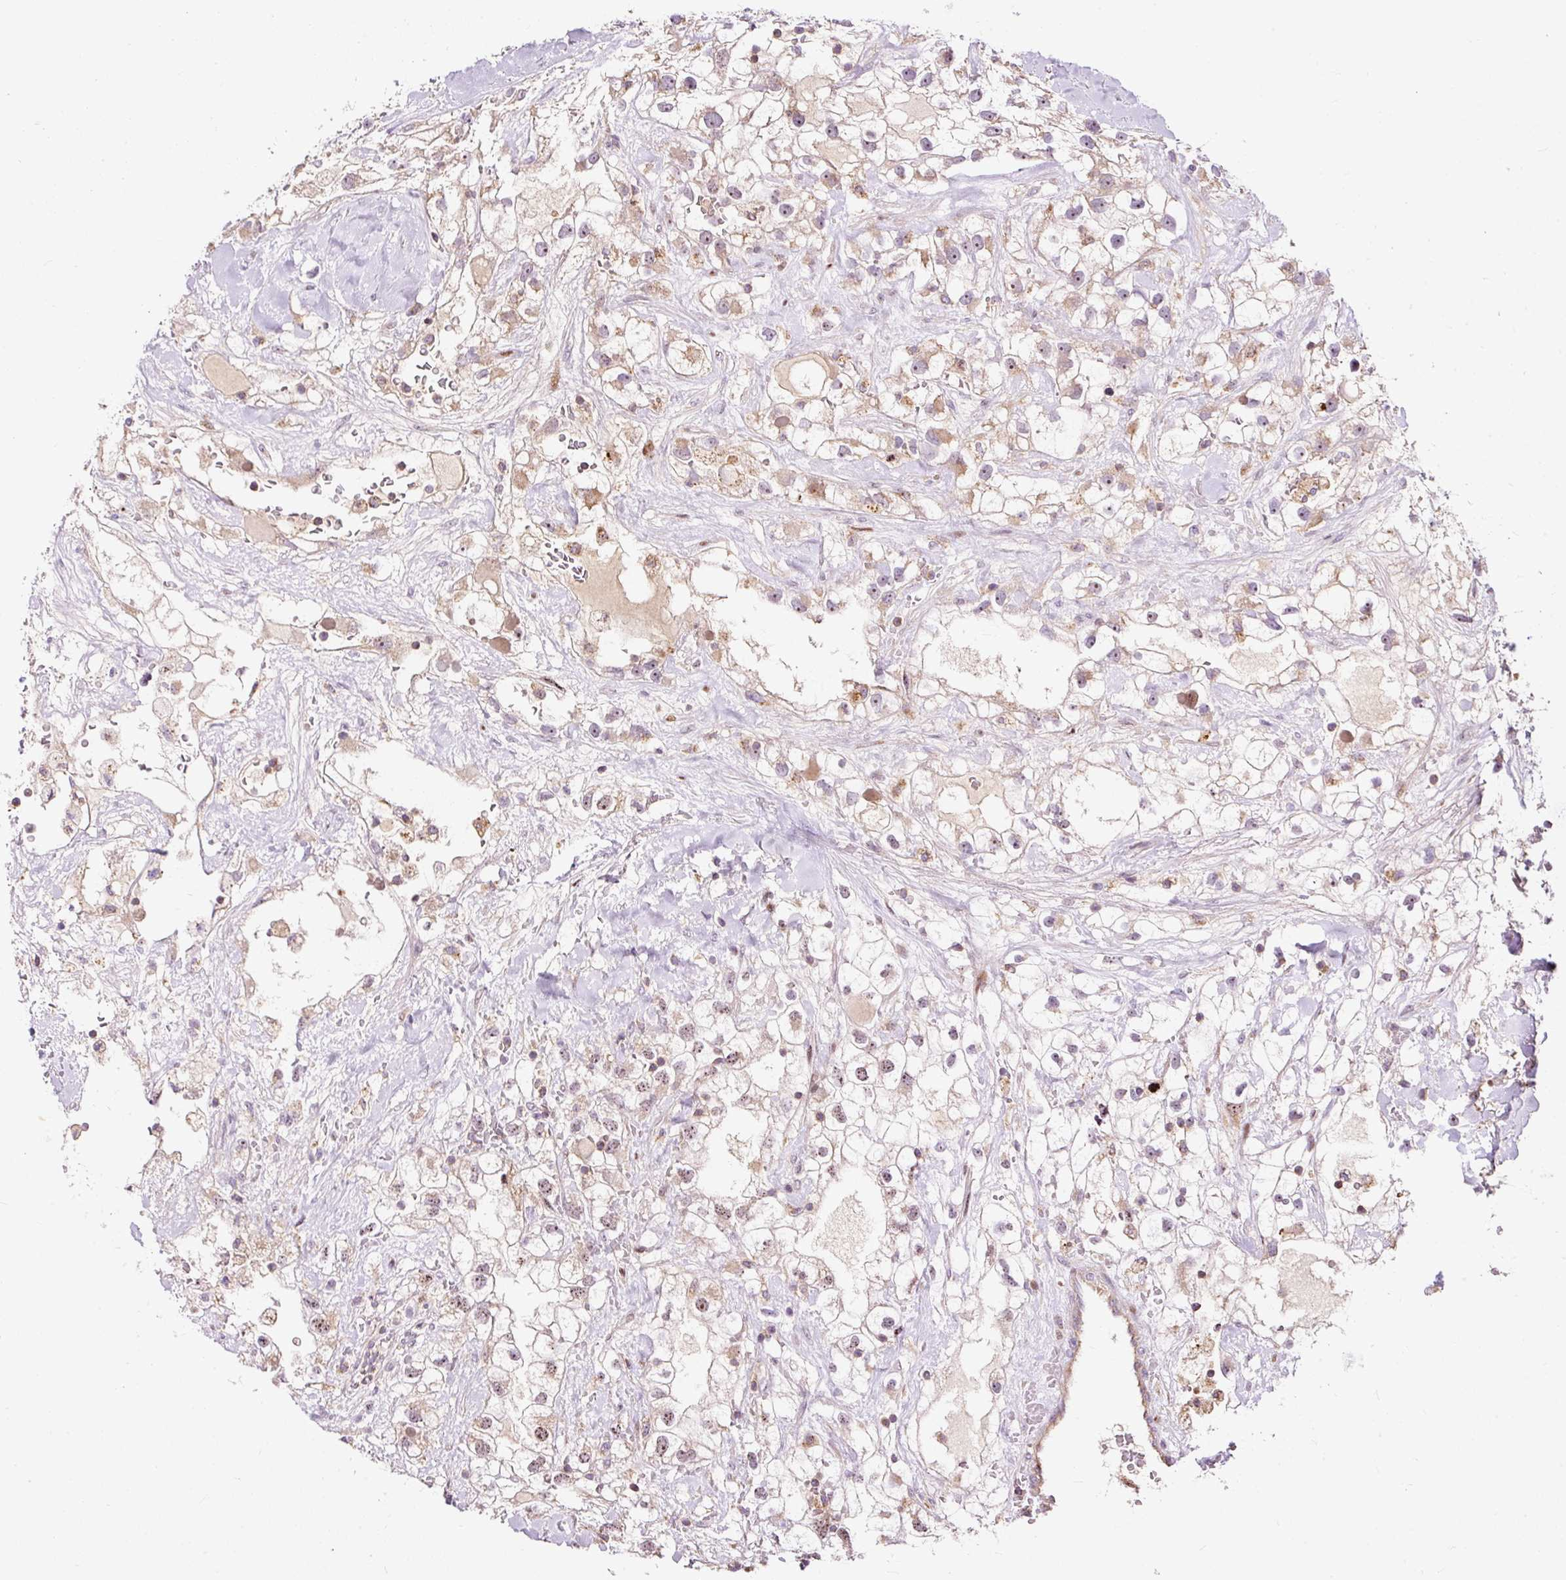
{"staining": {"intensity": "weak", "quantity": ">75%", "location": "cytoplasmic/membranous,nuclear"}, "tissue": "renal cancer", "cell_type": "Tumor cells", "image_type": "cancer", "snomed": [{"axis": "morphology", "description": "Adenocarcinoma, NOS"}, {"axis": "topography", "description": "Kidney"}], "caption": "Tumor cells demonstrate low levels of weak cytoplasmic/membranous and nuclear expression in about >75% of cells in renal cancer.", "gene": "BOLA3", "patient": {"sex": "male", "age": 59}}